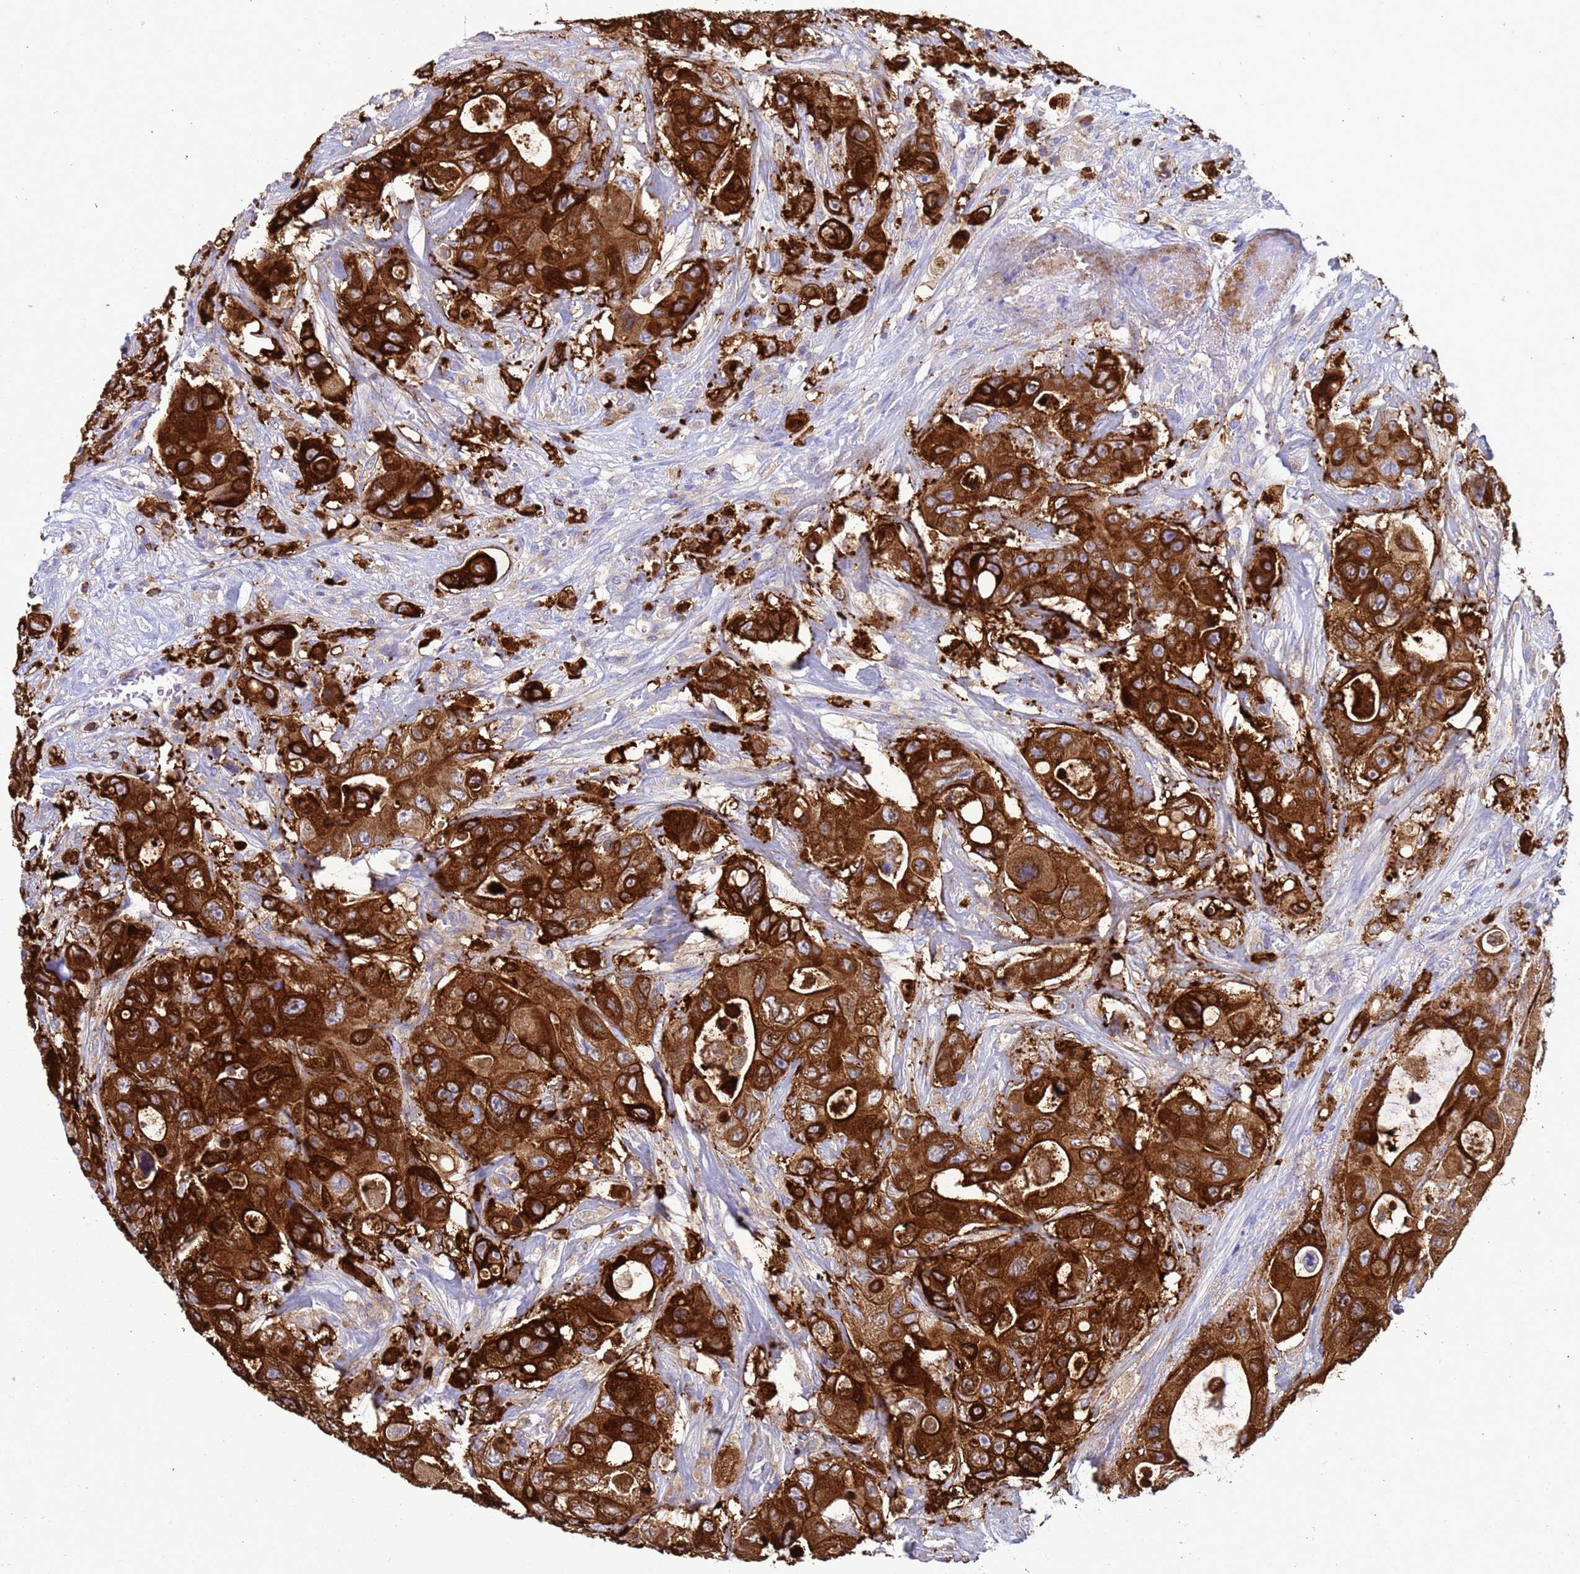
{"staining": {"intensity": "strong", "quantity": ">75%", "location": "cytoplasmic/membranous"}, "tissue": "colorectal cancer", "cell_type": "Tumor cells", "image_type": "cancer", "snomed": [{"axis": "morphology", "description": "Adenocarcinoma, NOS"}, {"axis": "topography", "description": "Colon"}], "caption": "Immunohistochemistry of adenocarcinoma (colorectal) exhibits high levels of strong cytoplasmic/membranous positivity in about >75% of tumor cells.", "gene": "EZR", "patient": {"sex": "female", "age": 46}}